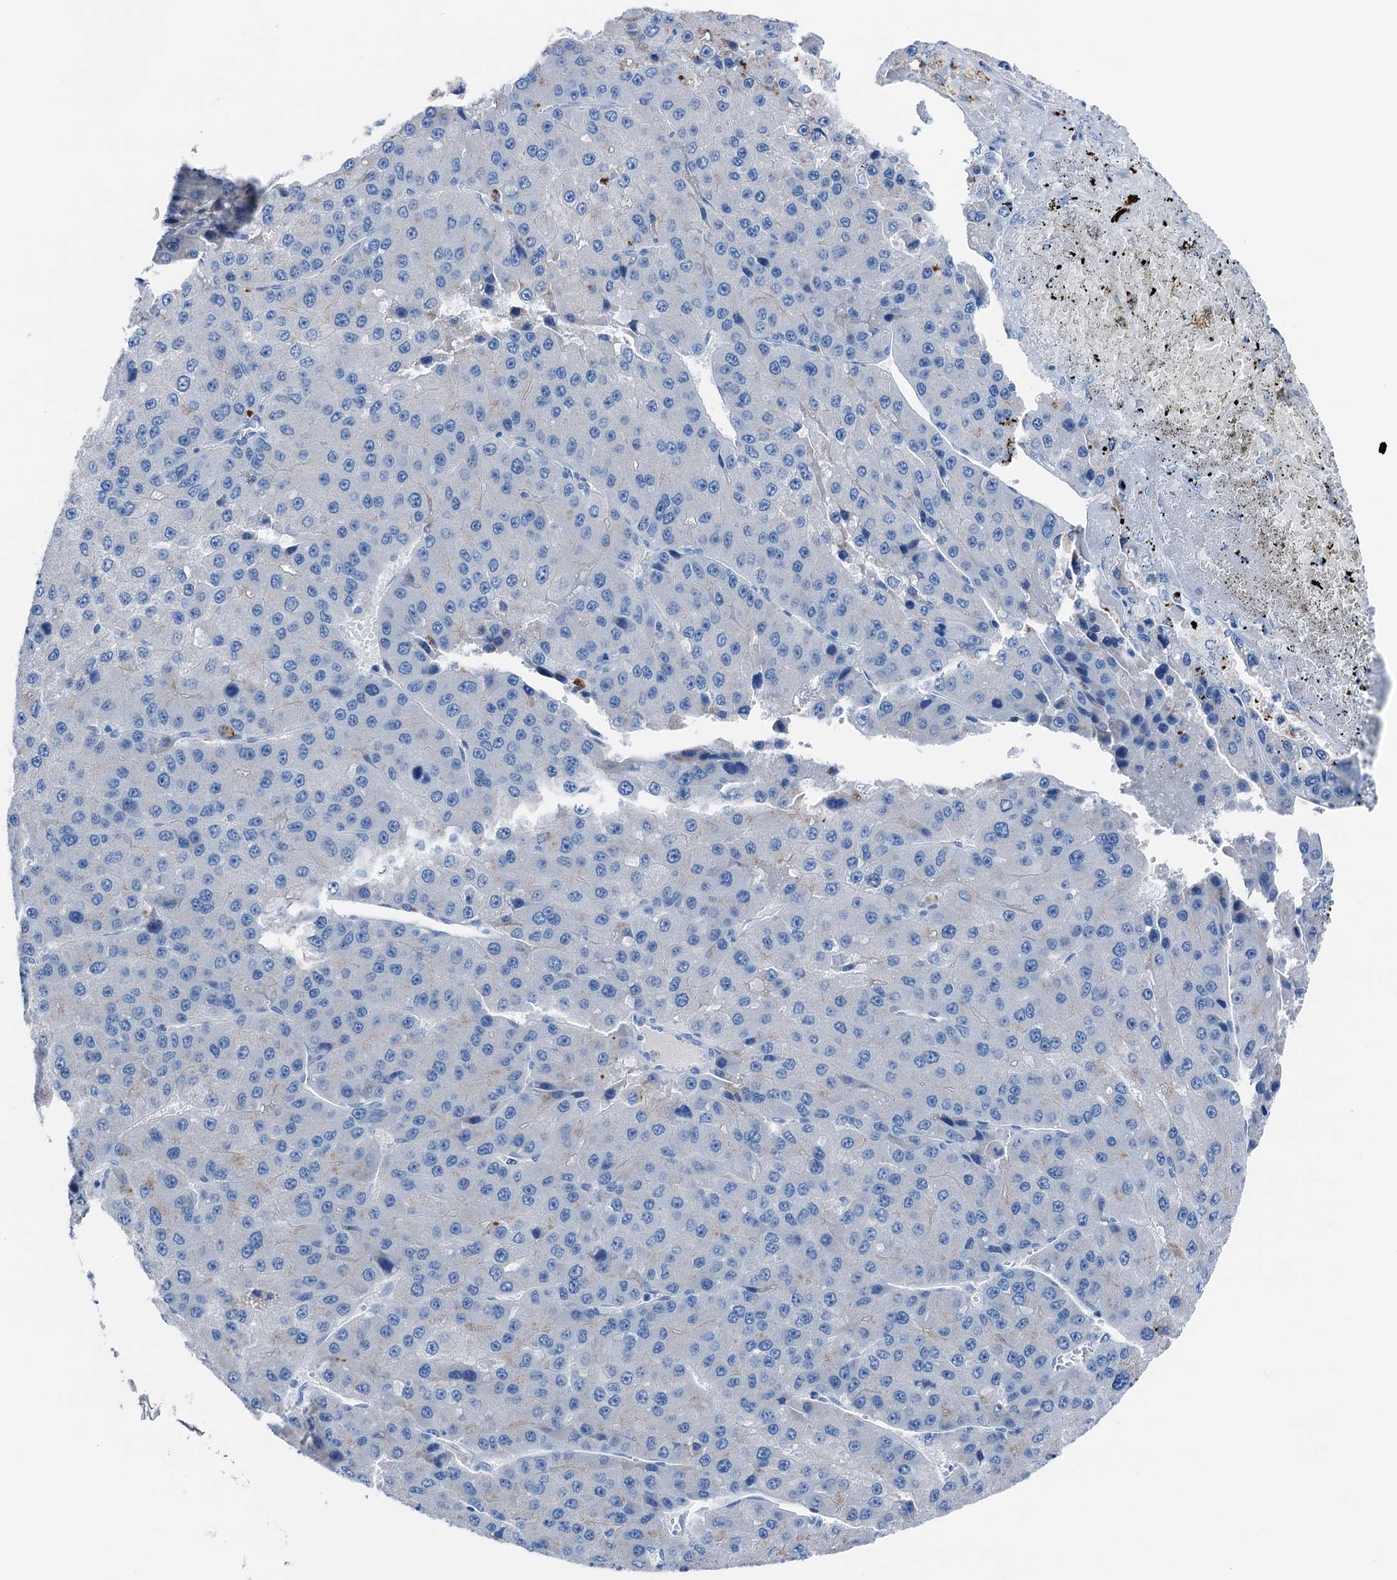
{"staining": {"intensity": "negative", "quantity": "none", "location": "none"}, "tissue": "liver cancer", "cell_type": "Tumor cells", "image_type": "cancer", "snomed": [{"axis": "morphology", "description": "Carcinoma, Hepatocellular, NOS"}, {"axis": "topography", "description": "Liver"}], "caption": "DAB (3,3'-diaminobenzidine) immunohistochemical staining of hepatocellular carcinoma (liver) exhibits no significant positivity in tumor cells. Brightfield microscopy of immunohistochemistry stained with DAB (3,3'-diaminobenzidine) (brown) and hematoxylin (blue), captured at high magnification.", "gene": "C1QTNF4", "patient": {"sex": "female", "age": 73}}